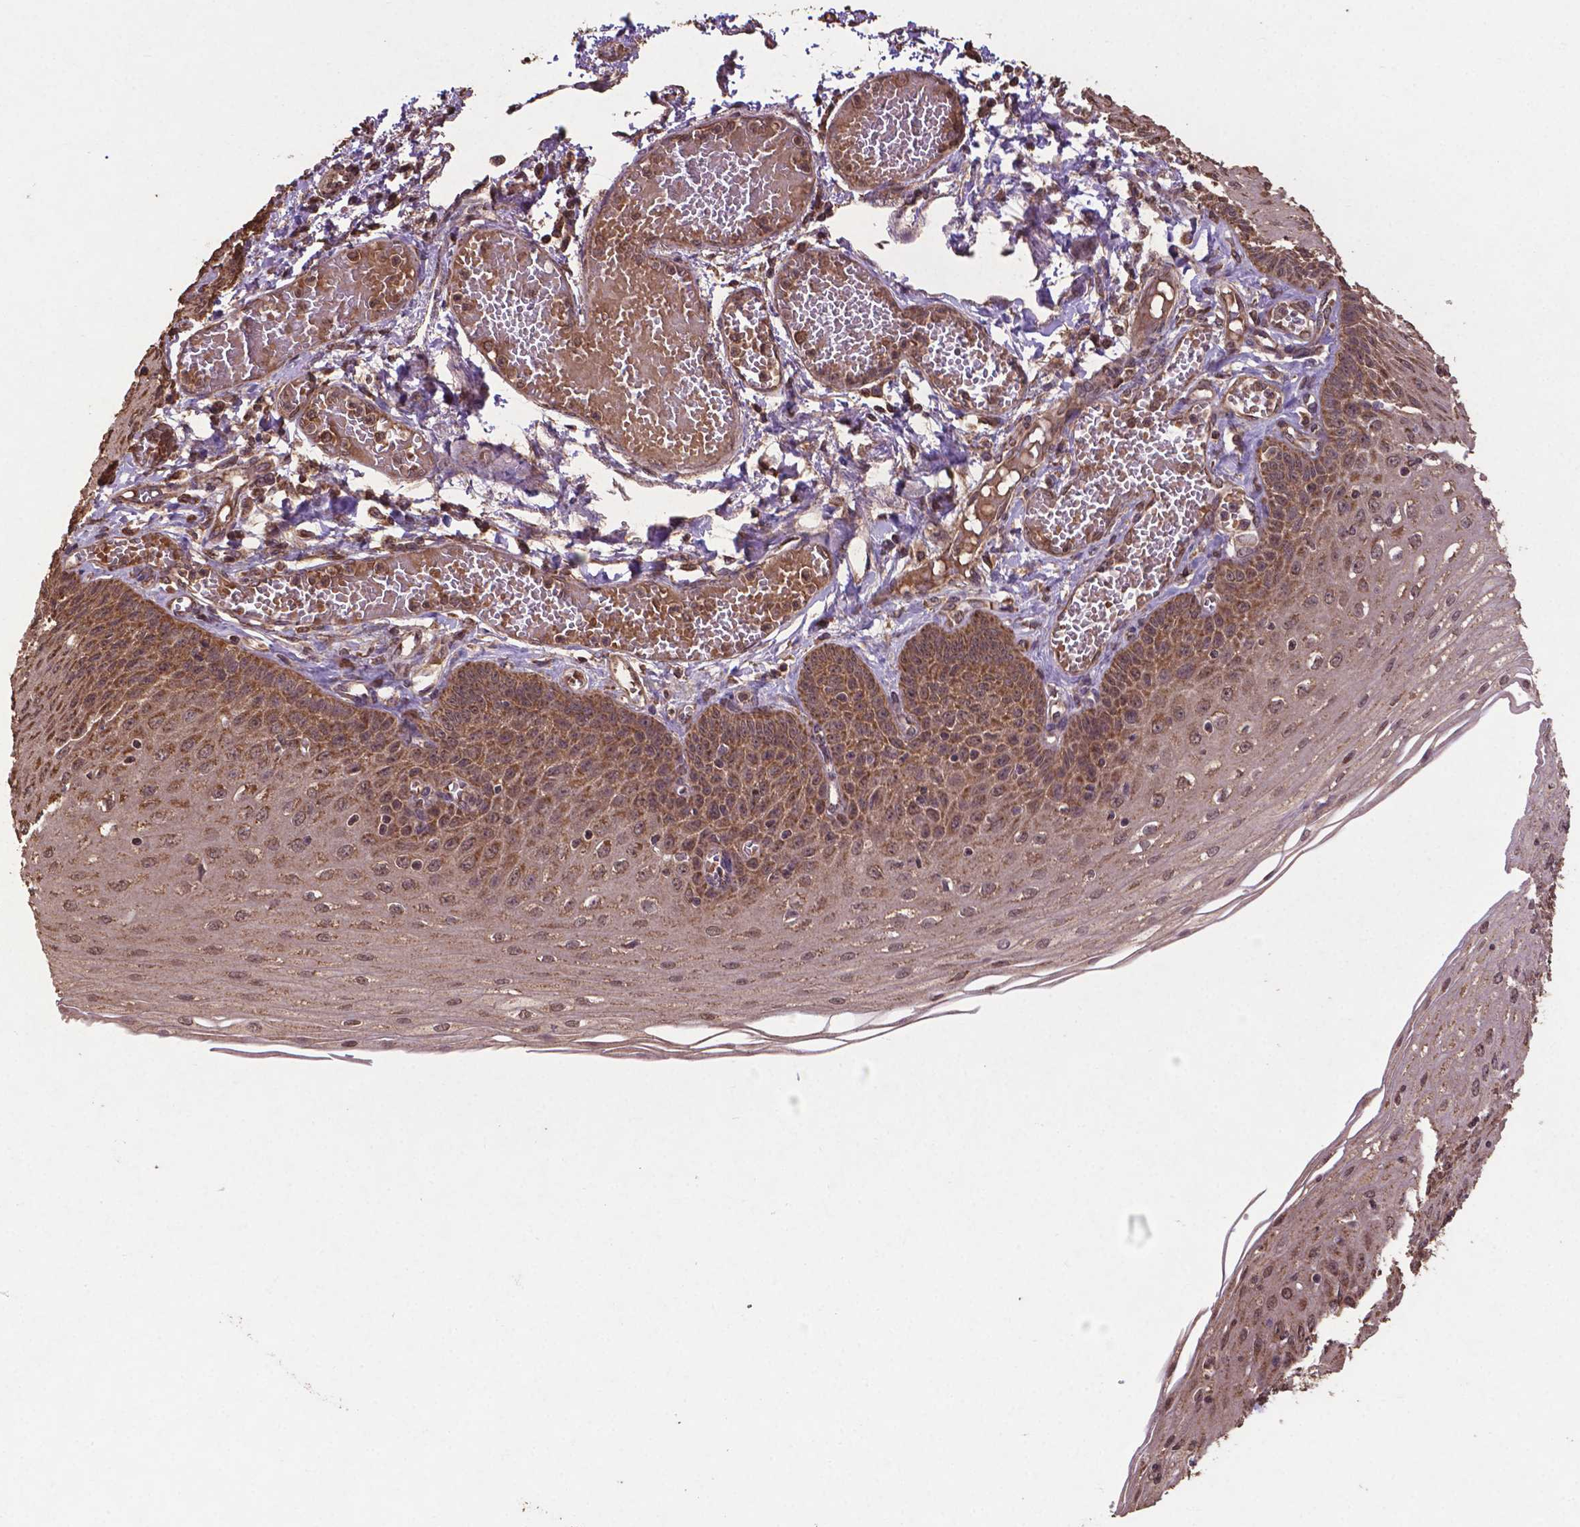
{"staining": {"intensity": "moderate", "quantity": ">75%", "location": "cytoplasmic/membranous,nuclear"}, "tissue": "esophagus", "cell_type": "Squamous epithelial cells", "image_type": "normal", "snomed": [{"axis": "morphology", "description": "Normal tissue, NOS"}, {"axis": "morphology", "description": "Adenocarcinoma, NOS"}, {"axis": "topography", "description": "Esophagus"}], "caption": "Brown immunohistochemical staining in normal esophagus demonstrates moderate cytoplasmic/membranous,nuclear staining in about >75% of squamous epithelial cells. (DAB (3,3'-diaminobenzidine) = brown stain, brightfield microscopy at high magnification).", "gene": "DCAF1", "patient": {"sex": "male", "age": 81}}